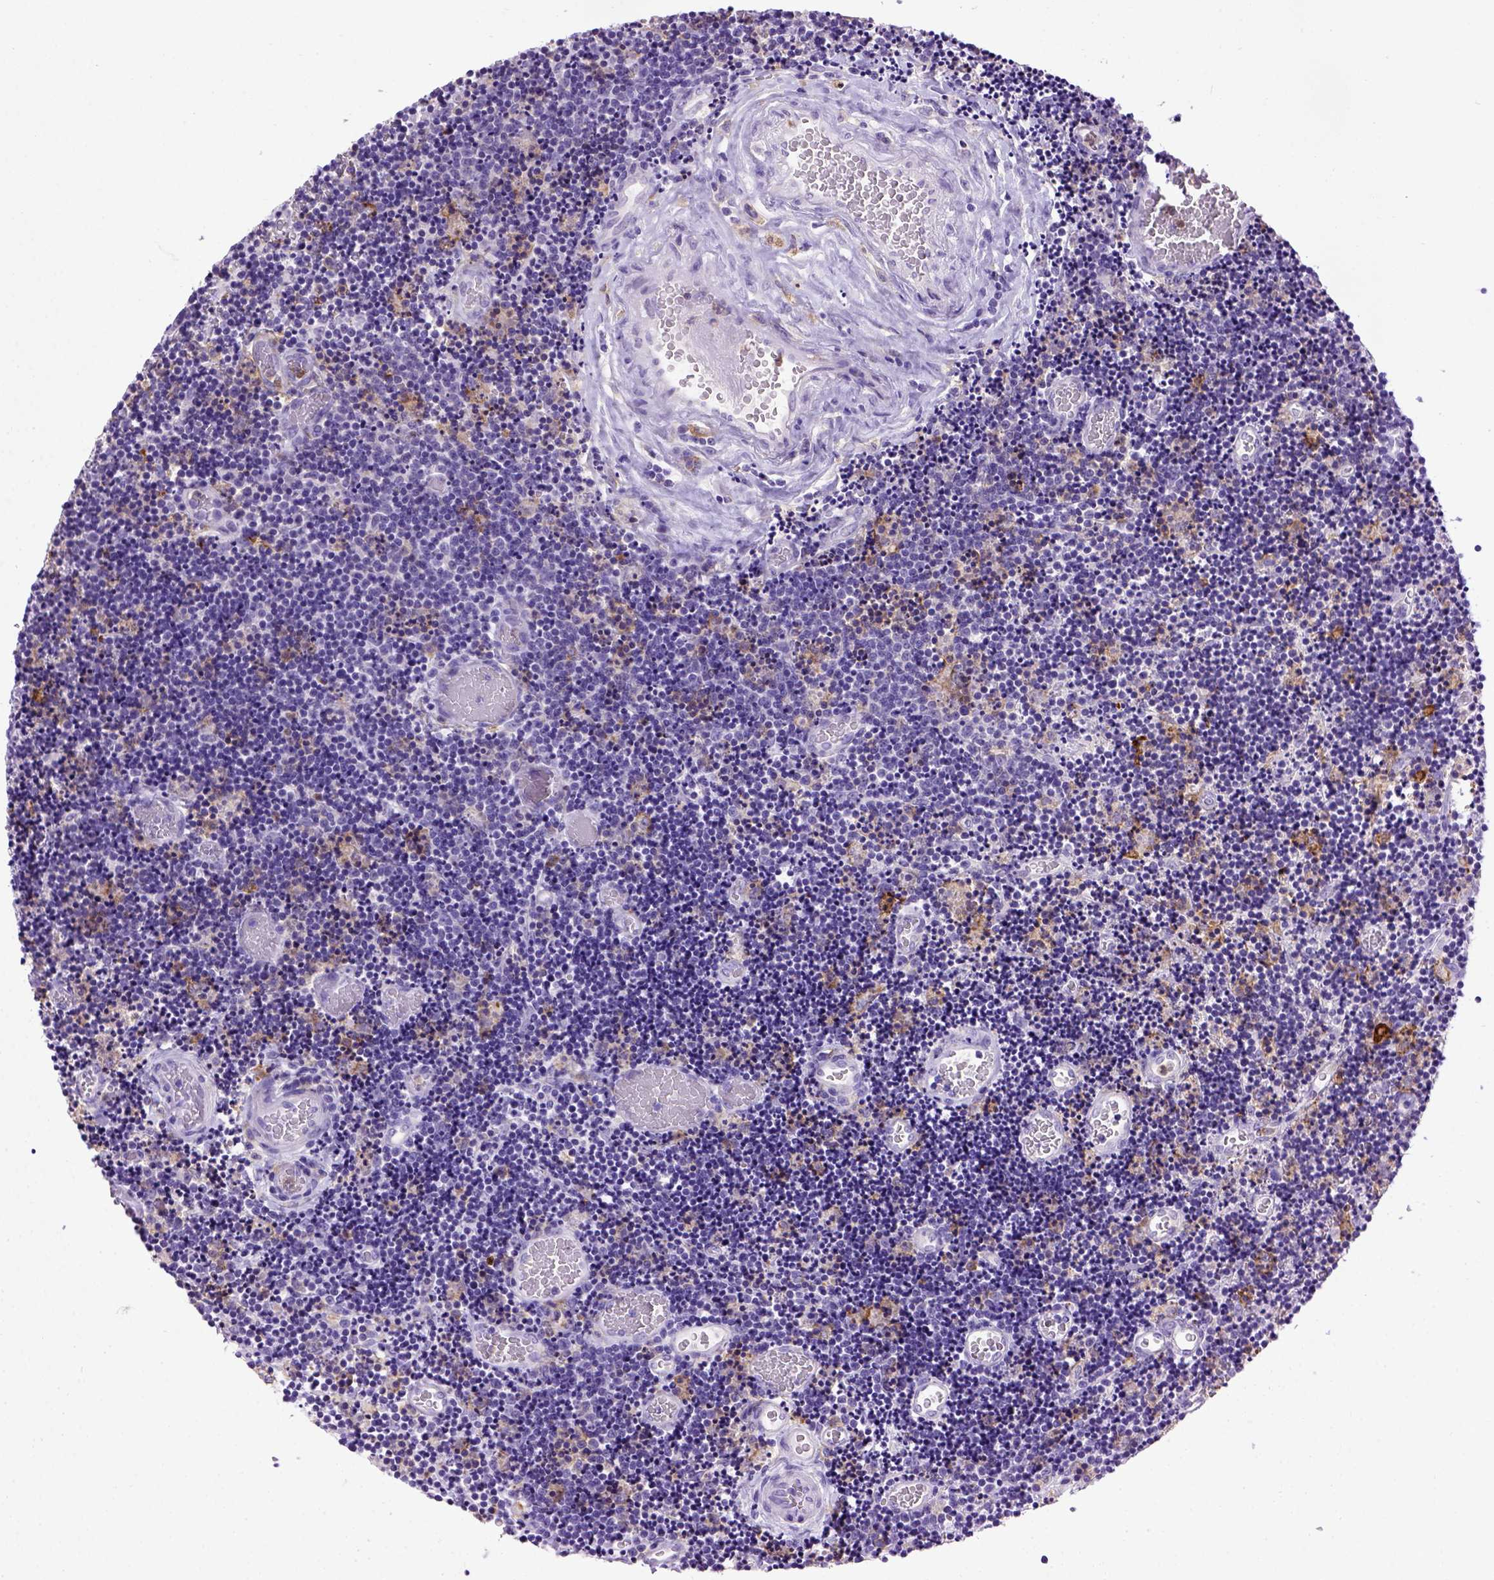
{"staining": {"intensity": "negative", "quantity": "none", "location": "none"}, "tissue": "lymphoma", "cell_type": "Tumor cells", "image_type": "cancer", "snomed": [{"axis": "morphology", "description": "Malignant lymphoma, non-Hodgkin's type, Low grade"}, {"axis": "topography", "description": "Brain"}], "caption": "This is an immunohistochemistry (IHC) photomicrograph of human low-grade malignant lymphoma, non-Hodgkin's type. There is no positivity in tumor cells.", "gene": "ITGAX", "patient": {"sex": "female", "age": 66}}